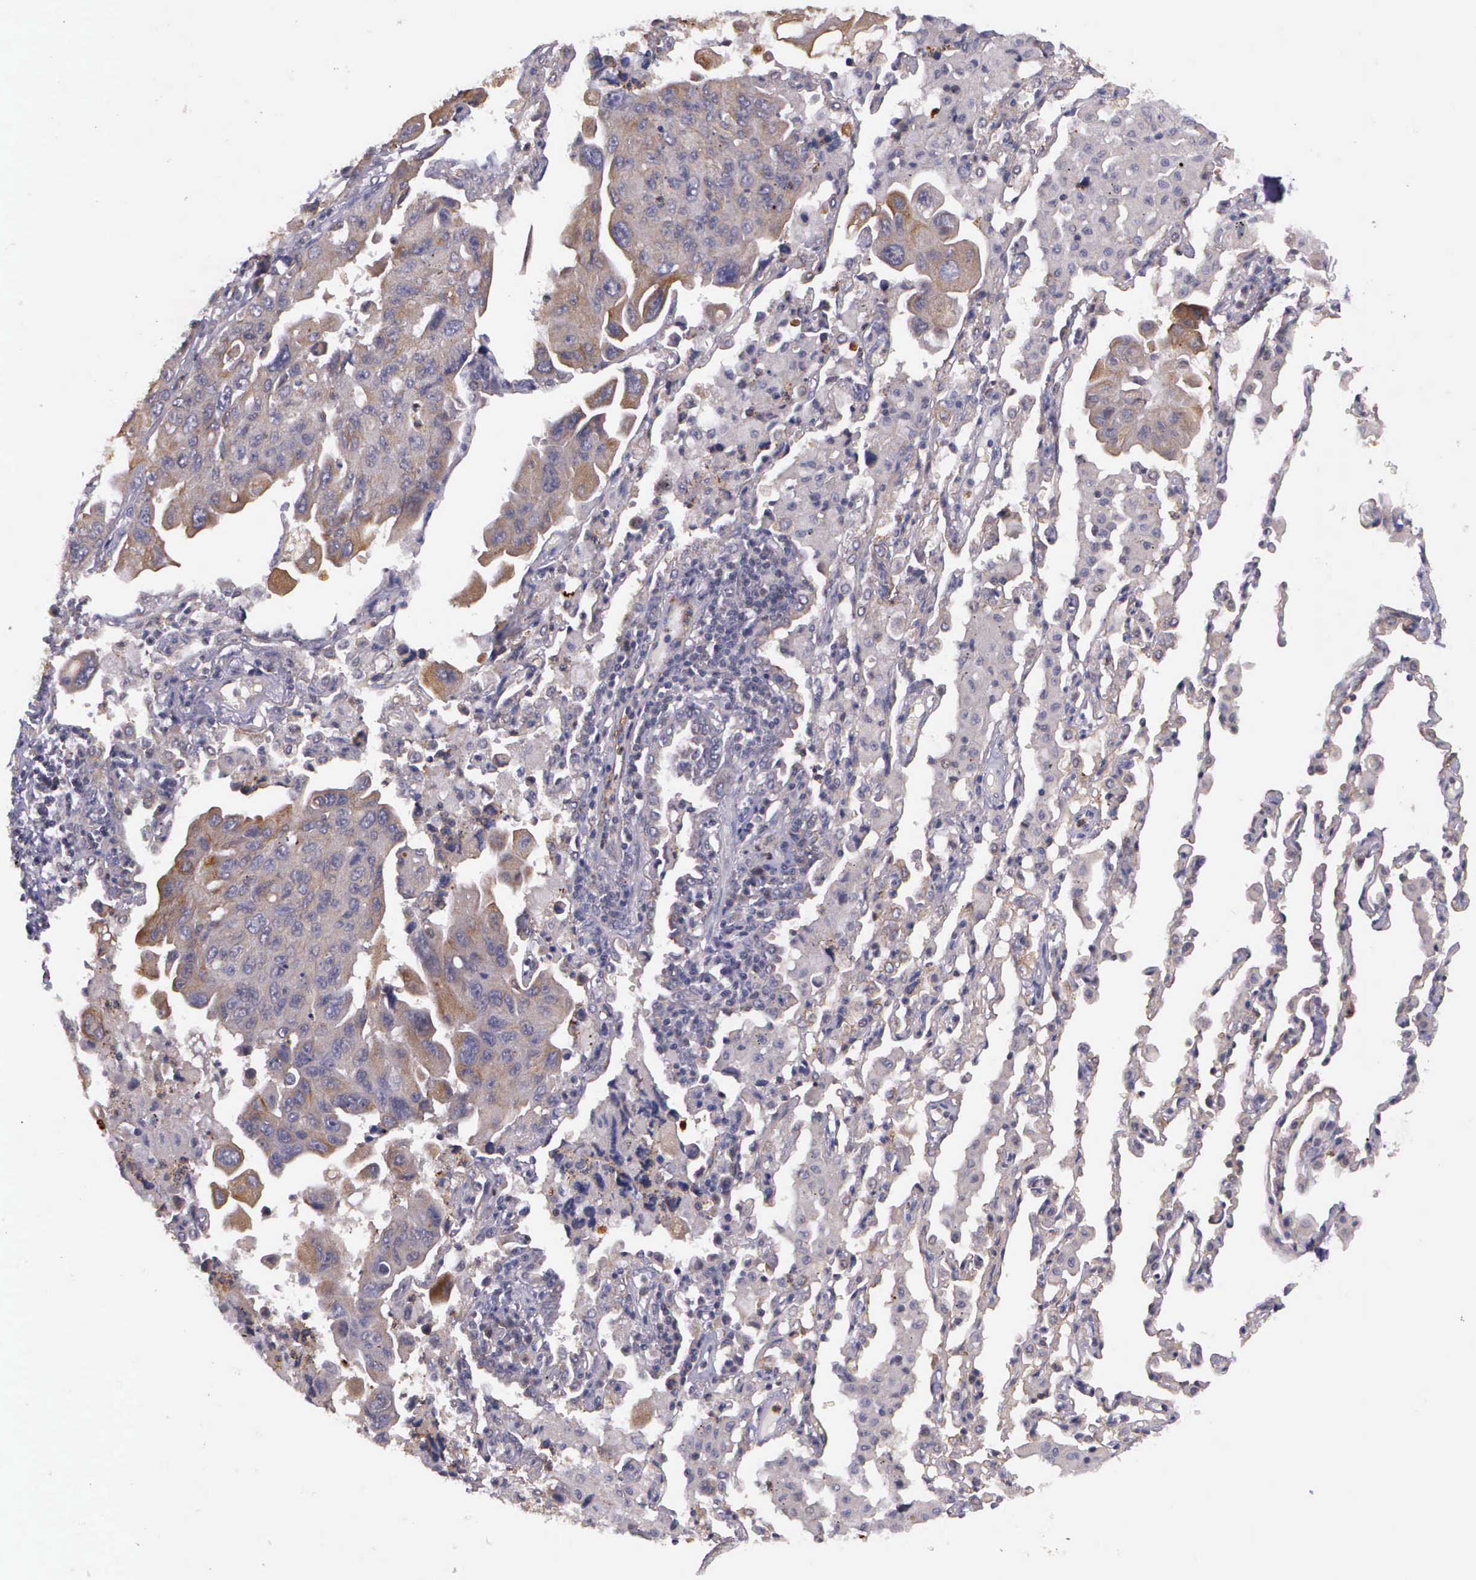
{"staining": {"intensity": "moderate", "quantity": "25%-75%", "location": "cytoplasmic/membranous"}, "tissue": "lung cancer", "cell_type": "Tumor cells", "image_type": "cancer", "snomed": [{"axis": "morphology", "description": "Adenocarcinoma, NOS"}, {"axis": "topography", "description": "Lung"}], "caption": "There is medium levels of moderate cytoplasmic/membranous staining in tumor cells of adenocarcinoma (lung), as demonstrated by immunohistochemical staining (brown color).", "gene": "PRICKLE3", "patient": {"sex": "male", "age": 64}}